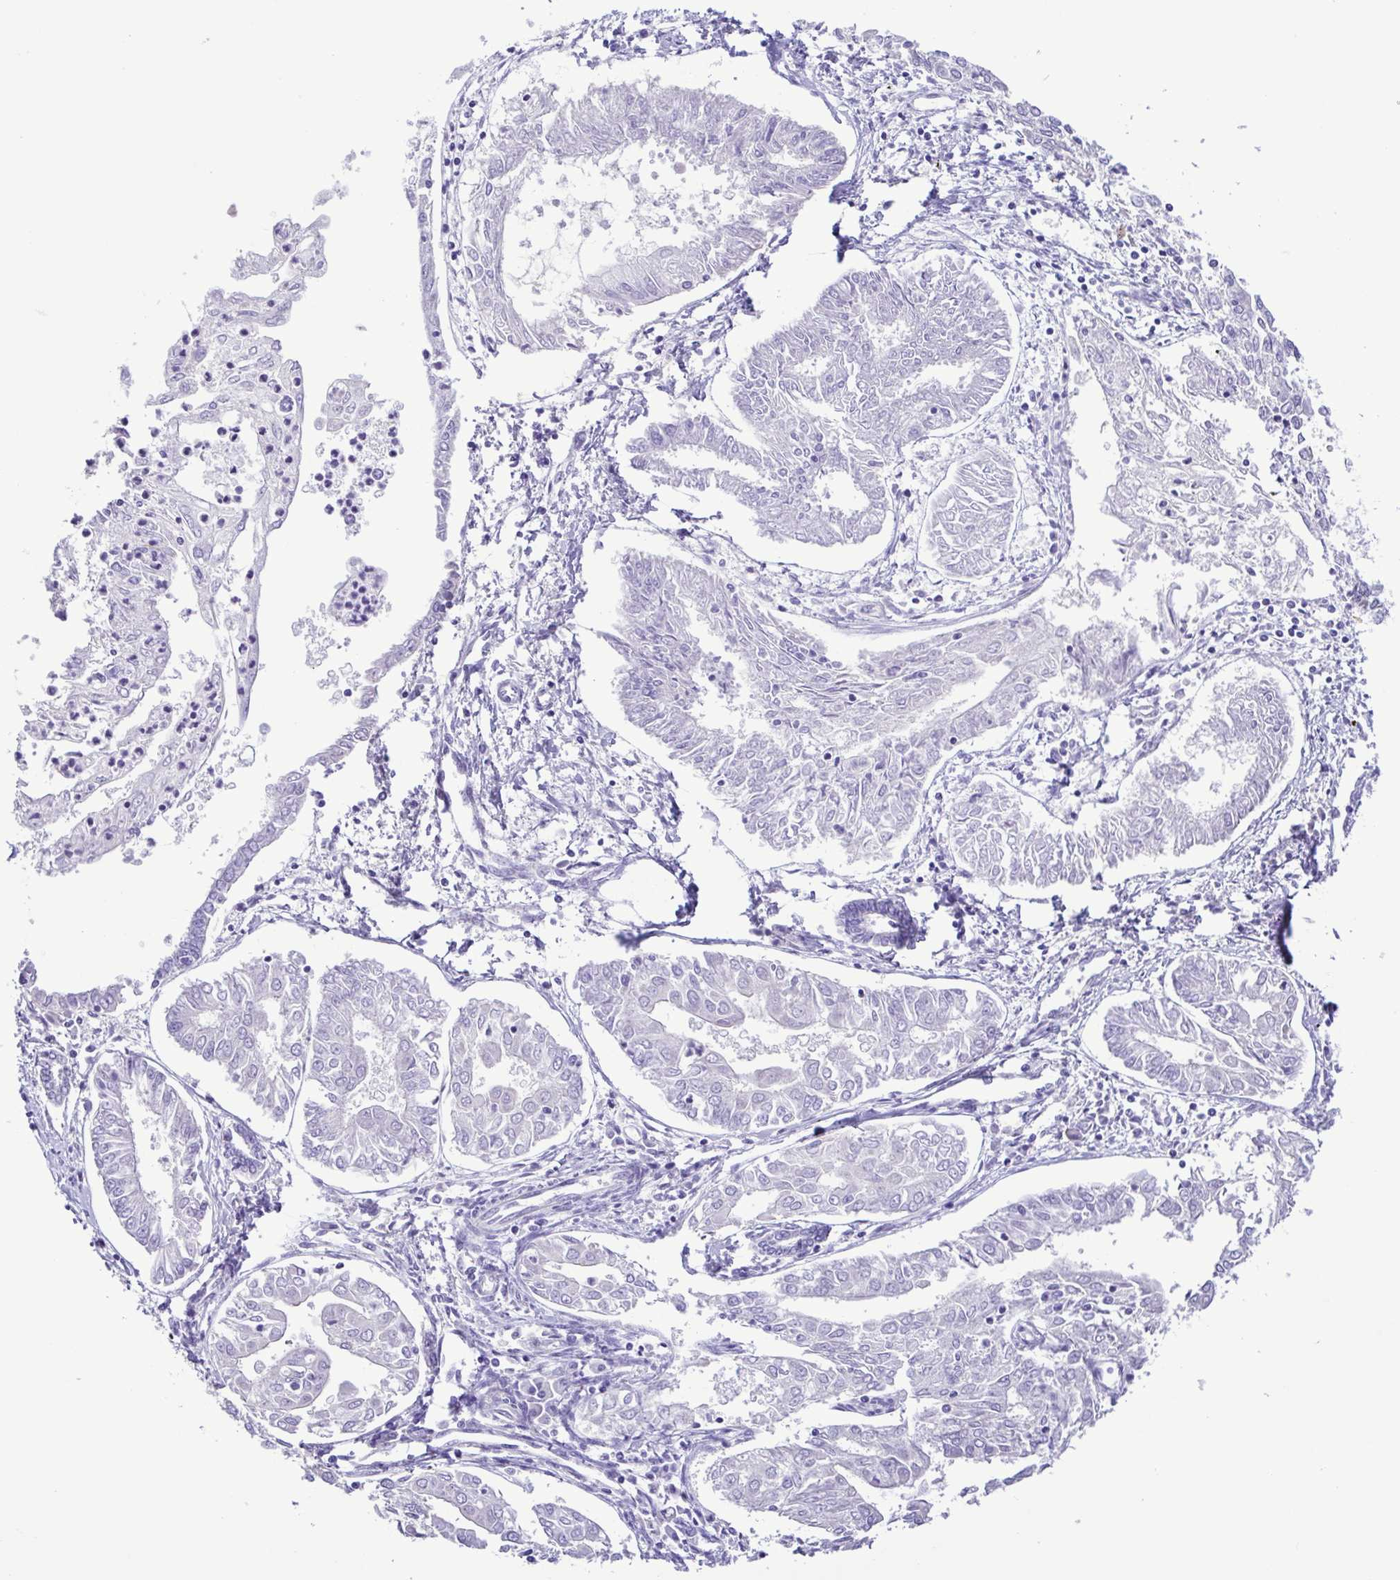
{"staining": {"intensity": "negative", "quantity": "none", "location": "none"}, "tissue": "endometrial cancer", "cell_type": "Tumor cells", "image_type": "cancer", "snomed": [{"axis": "morphology", "description": "Adenocarcinoma, NOS"}, {"axis": "topography", "description": "Endometrium"}], "caption": "The micrograph displays no staining of tumor cells in endometrial adenocarcinoma.", "gene": "GABBR2", "patient": {"sex": "female", "age": 68}}